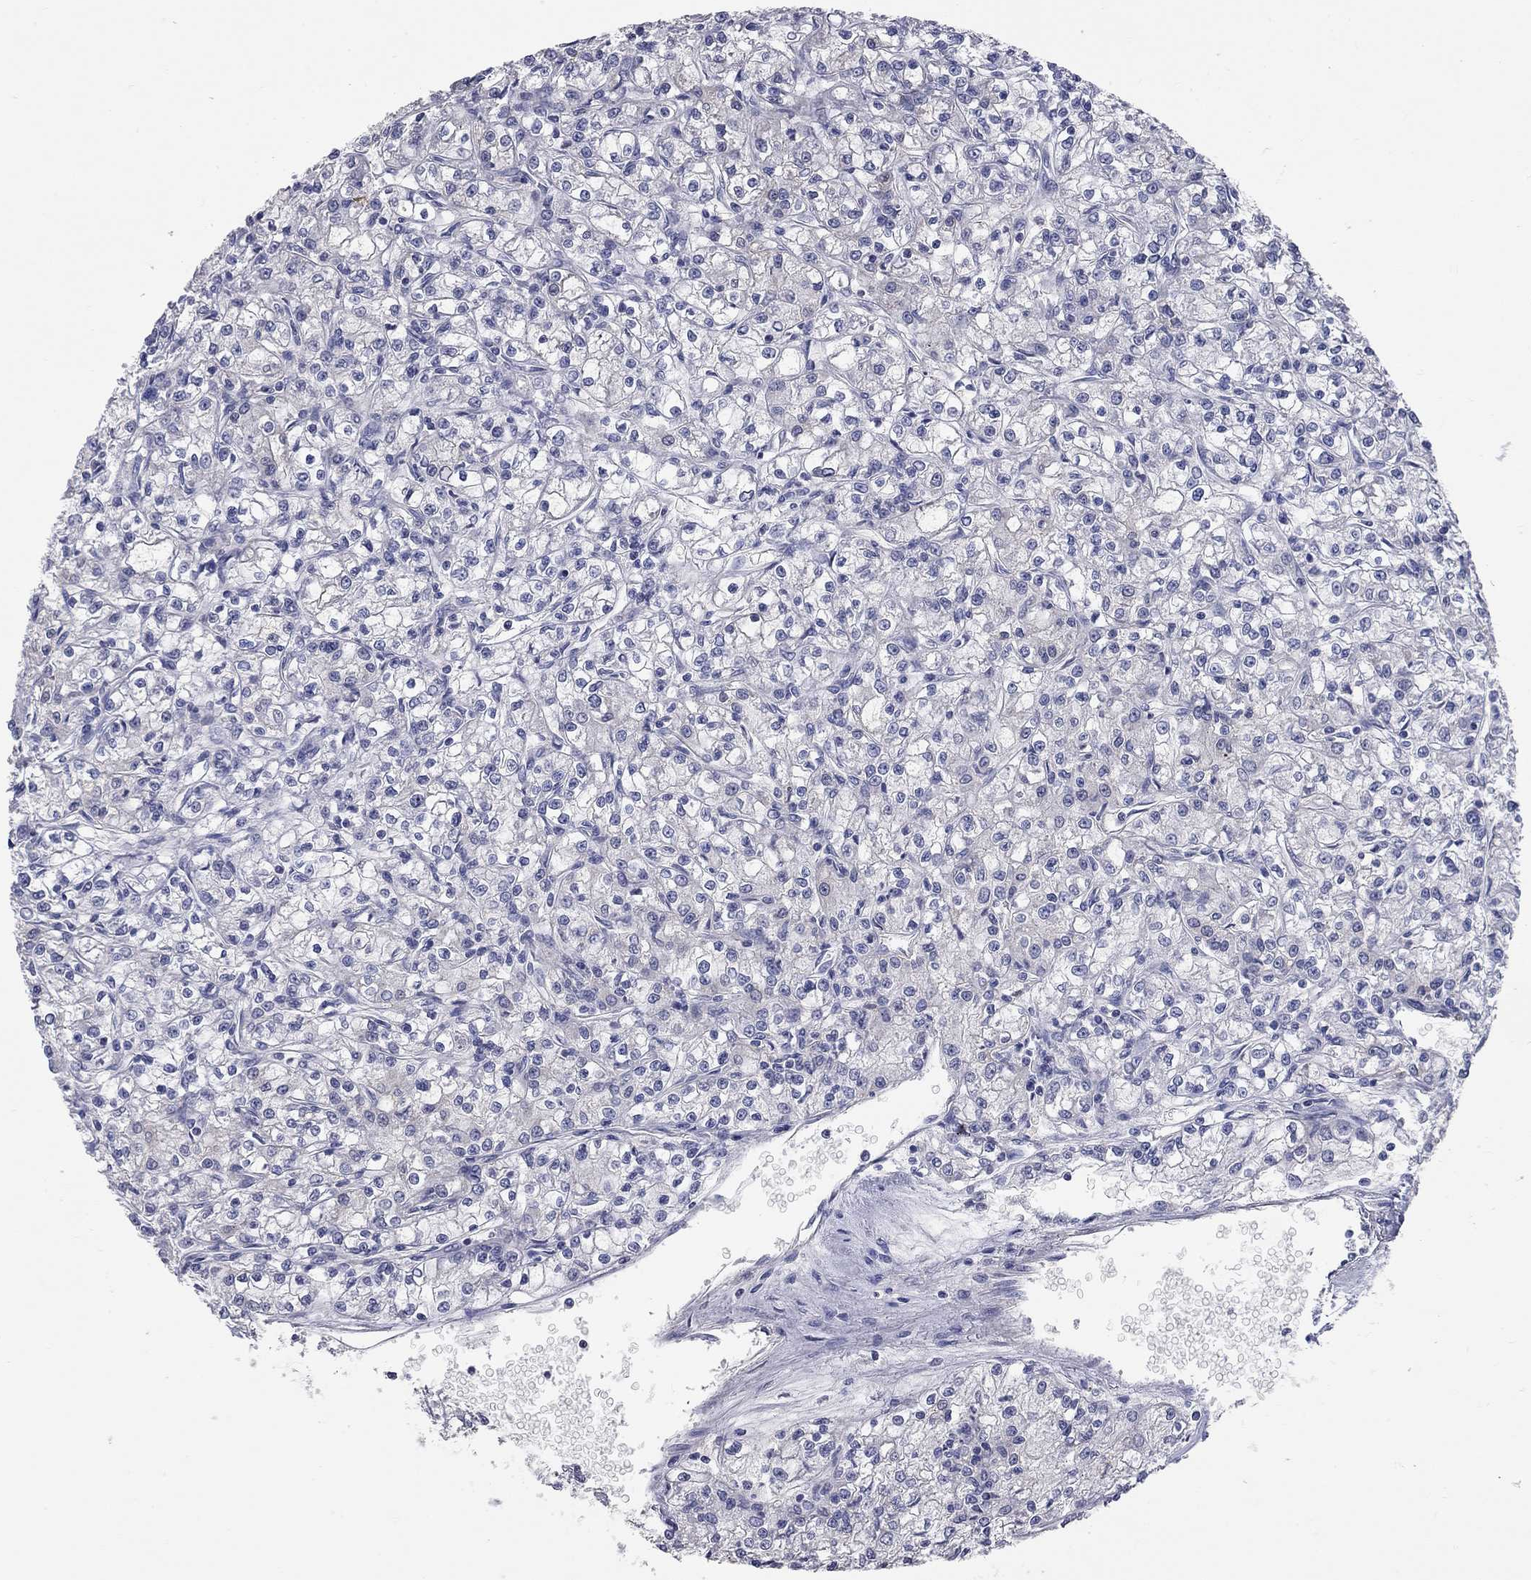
{"staining": {"intensity": "negative", "quantity": "none", "location": "none"}, "tissue": "renal cancer", "cell_type": "Tumor cells", "image_type": "cancer", "snomed": [{"axis": "morphology", "description": "Adenocarcinoma, NOS"}, {"axis": "topography", "description": "Kidney"}], "caption": "The IHC micrograph has no significant staining in tumor cells of adenocarcinoma (renal) tissue.", "gene": "CFAP161", "patient": {"sex": "female", "age": 59}}